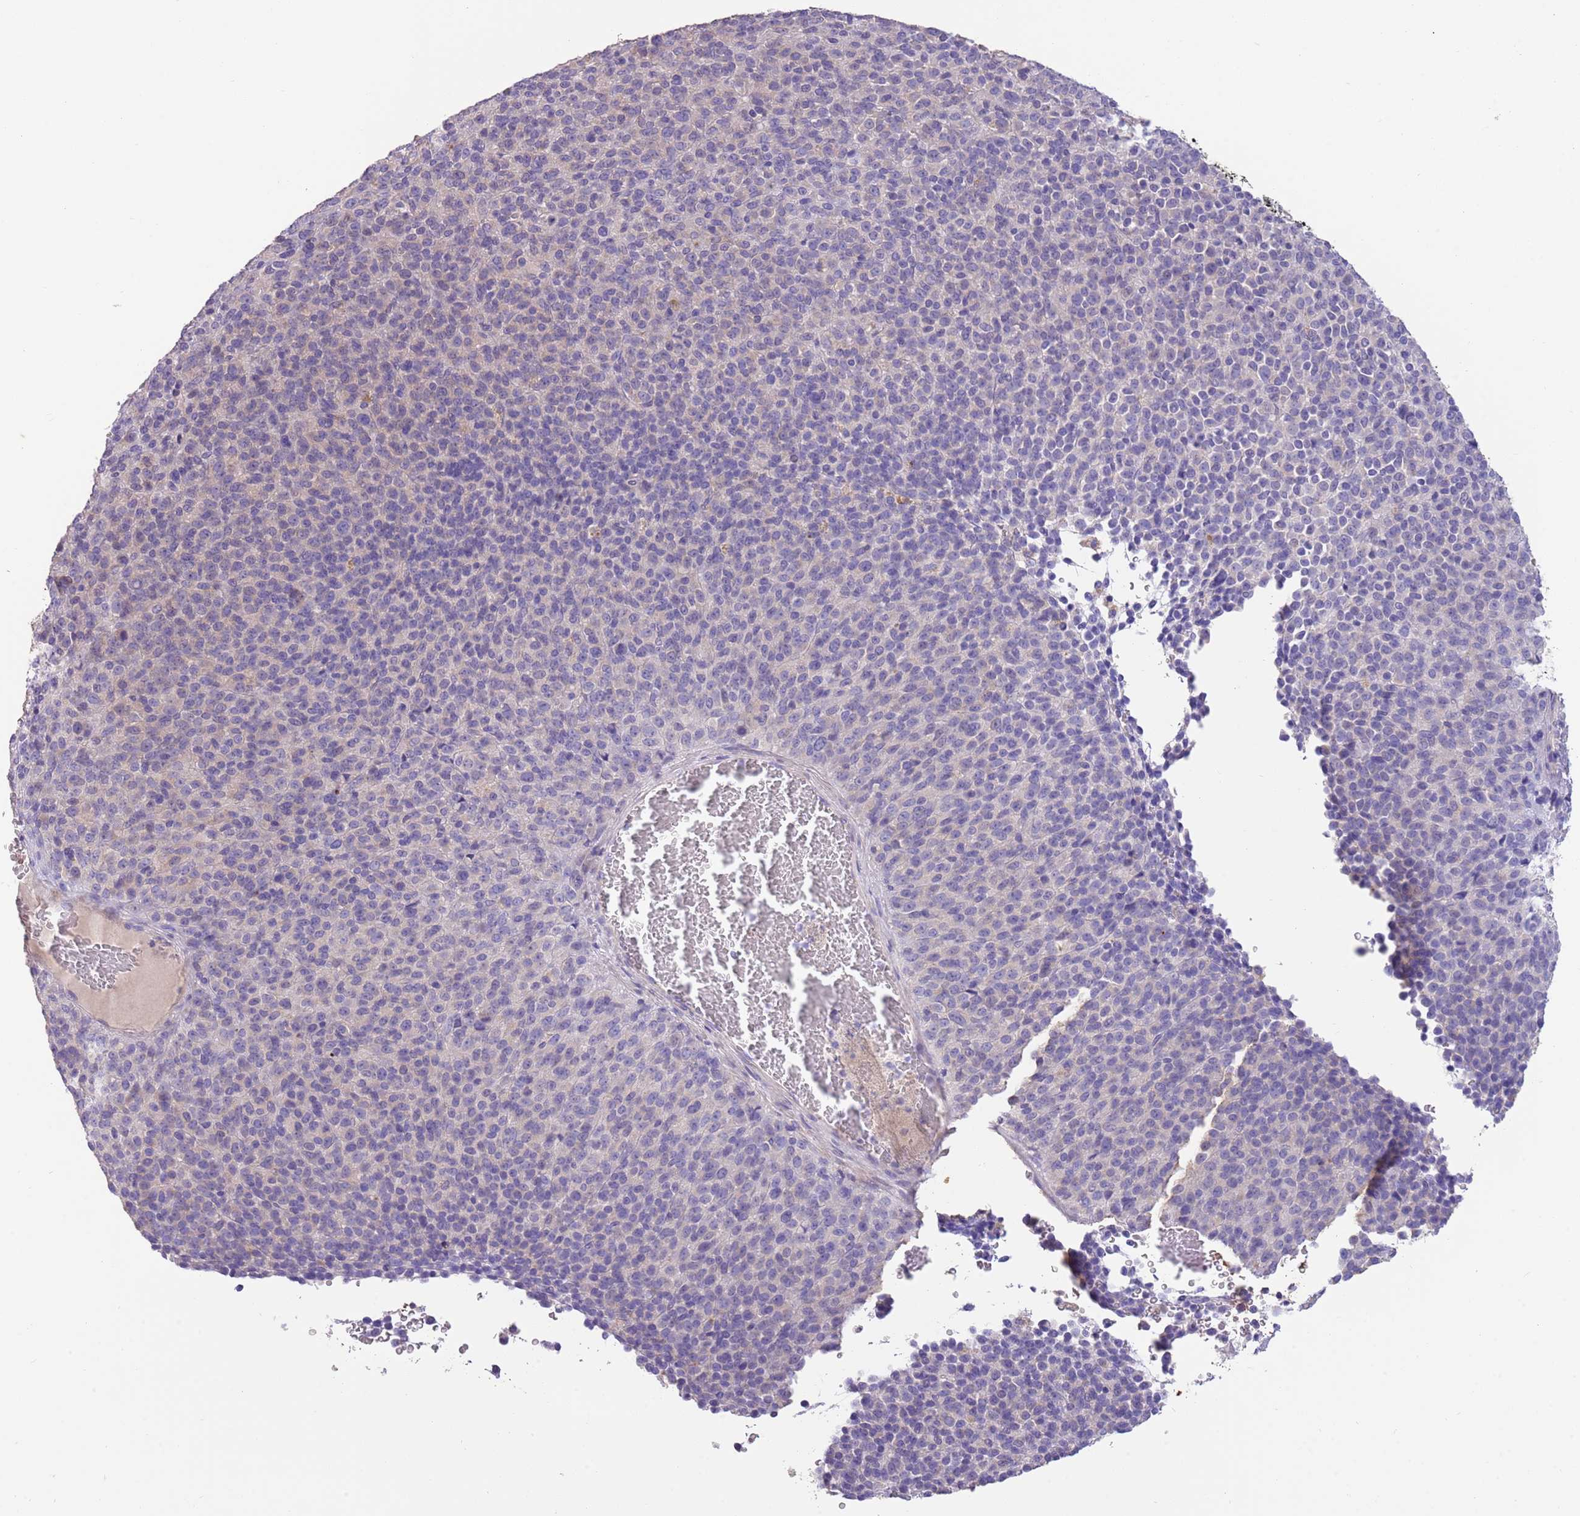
{"staining": {"intensity": "negative", "quantity": "none", "location": "none"}, "tissue": "melanoma", "cell_type": "Tumor cells", "image_type": "cancer", "snomed": [{"axis": "morphology", "description": "Malignant melanoma, Metastatic site"}, {"axis": "topography", "description": "Brain"}], "caption": "Protein analysis of melanoma demonstrates no significant expression in tumor cells. (Brightfield microscopy of DAB (3,3'-diaminobenzidine) immunohistochemistry (IHC) at high magnification).", "gene": "SFTPA1", "patient": {"sex": "female", "age": 56}}